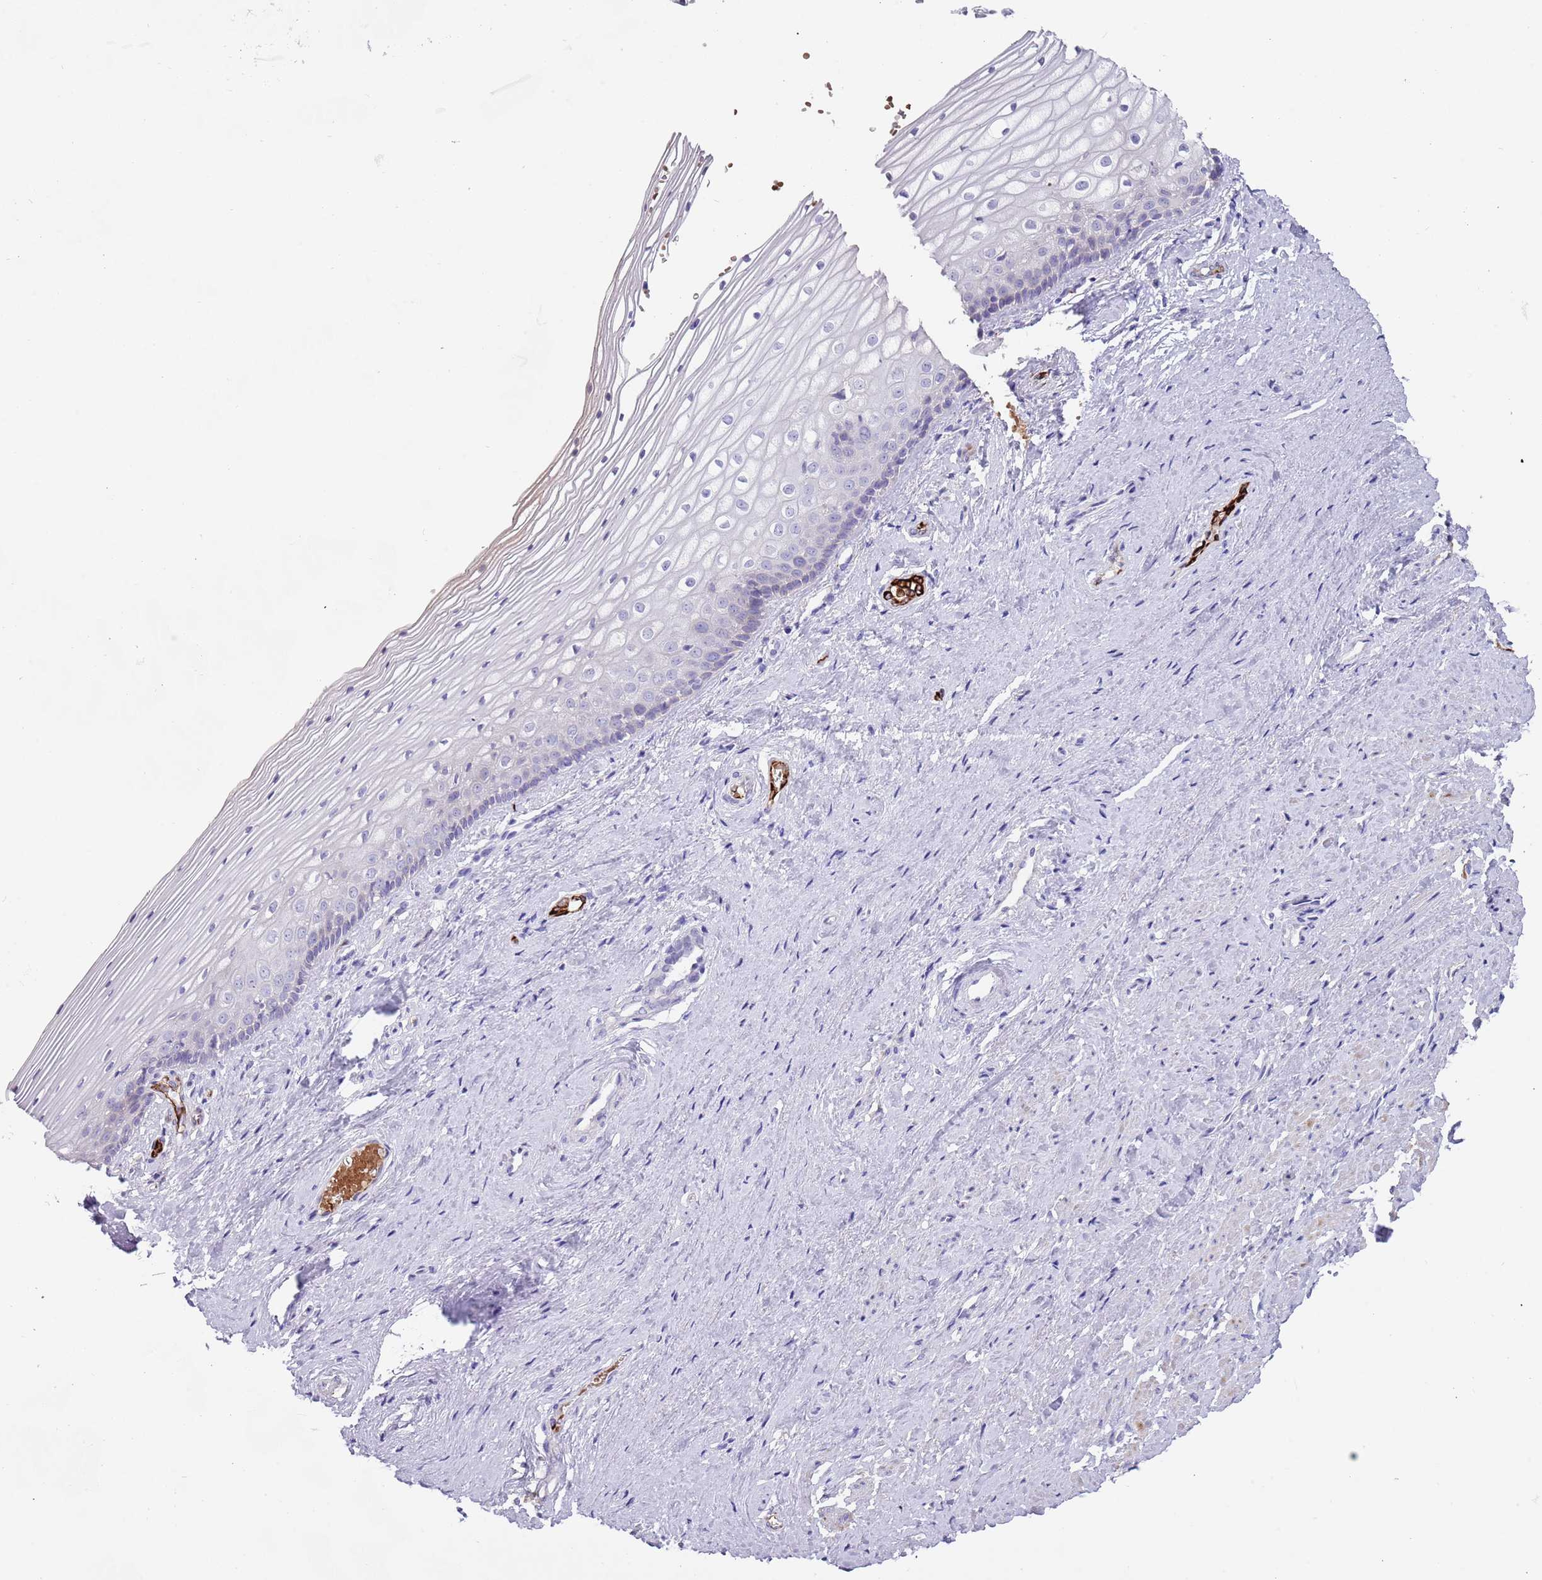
{"staining": {"intensity": "negative", "quantity": "none", "location": "none"}, "tissue": "vagina", "cell_type": "Squamous epithelial cells", "image_type": "normal", "snomed": [{"axis": "morphology", "description": "Normal tissue, NOS"}, {"axis": "topography", "description": "Vagina"}], "caption": "Immunohistochemistry micrograph of benign vagina: vagina stained with DAB (3,3'-diaminobenzidine) exhibits no significant protein positivity in squamous epithelial cells. (Brightfield microscopy of DAB (3,3'-diaminobenzidine) IHC at high magnification).", "gene": "TMEM251", "patient": {"sex": "female", "age": 46}}